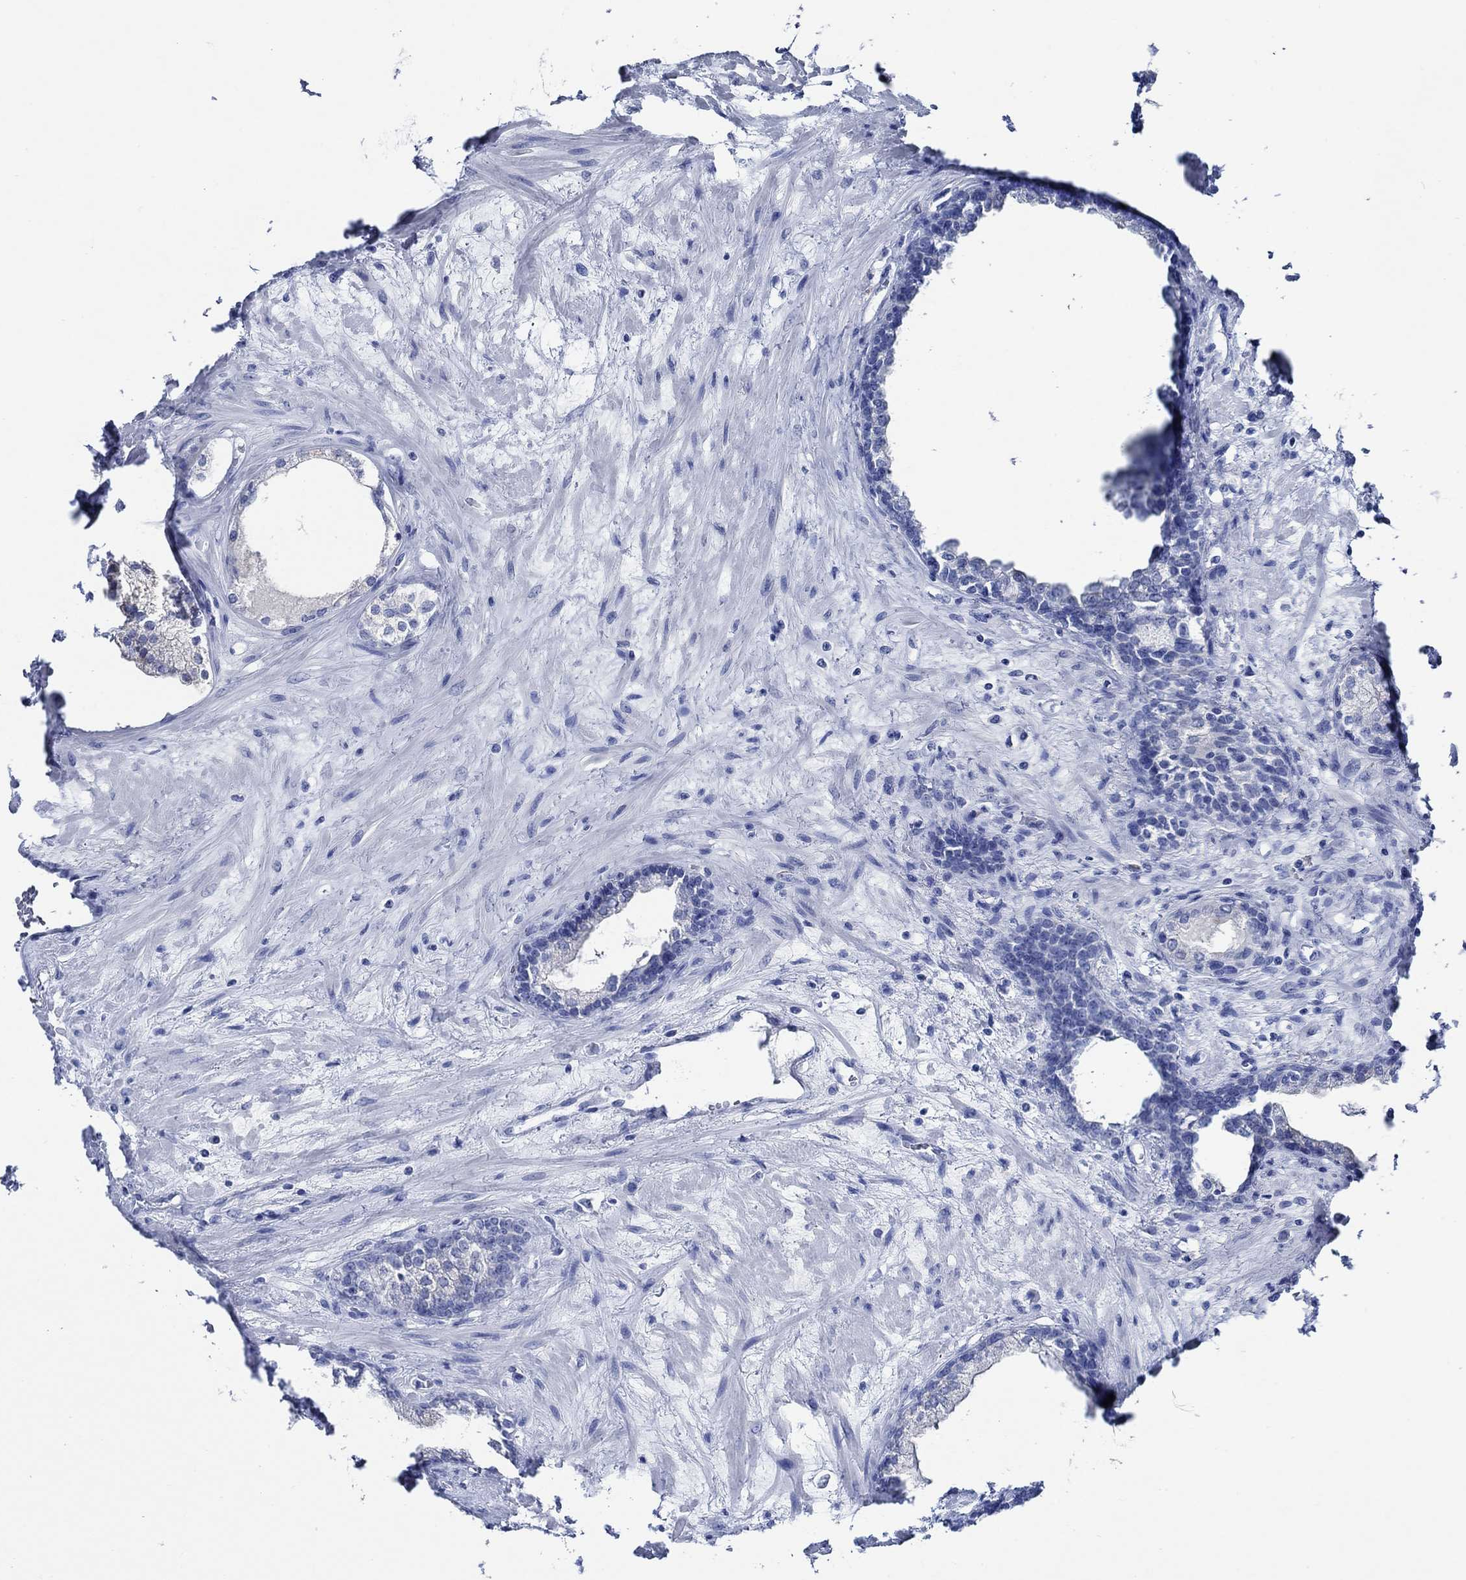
{"staining": {"intensity": "negative", "quantity": "none", "location": "none"}, "tissue": "prostate", "cell_type": "Glandular cells", "image_type": "normal", "snomed": [{"axis": "morphology", "description": "Normal tissue, NOS"}, {"axis": "topography", "description": "Prostate"}], "caption": "The image displays no staining of glandular cells in normal prostate. (Stains: DAB (3,3'-diaminobenzidine) IHC with hematoxylin counter stain, Microscopy: brightfield microscopy at high magnification).", "gene": "WDR62", "patient": {"sex": "male", "age": 63}}